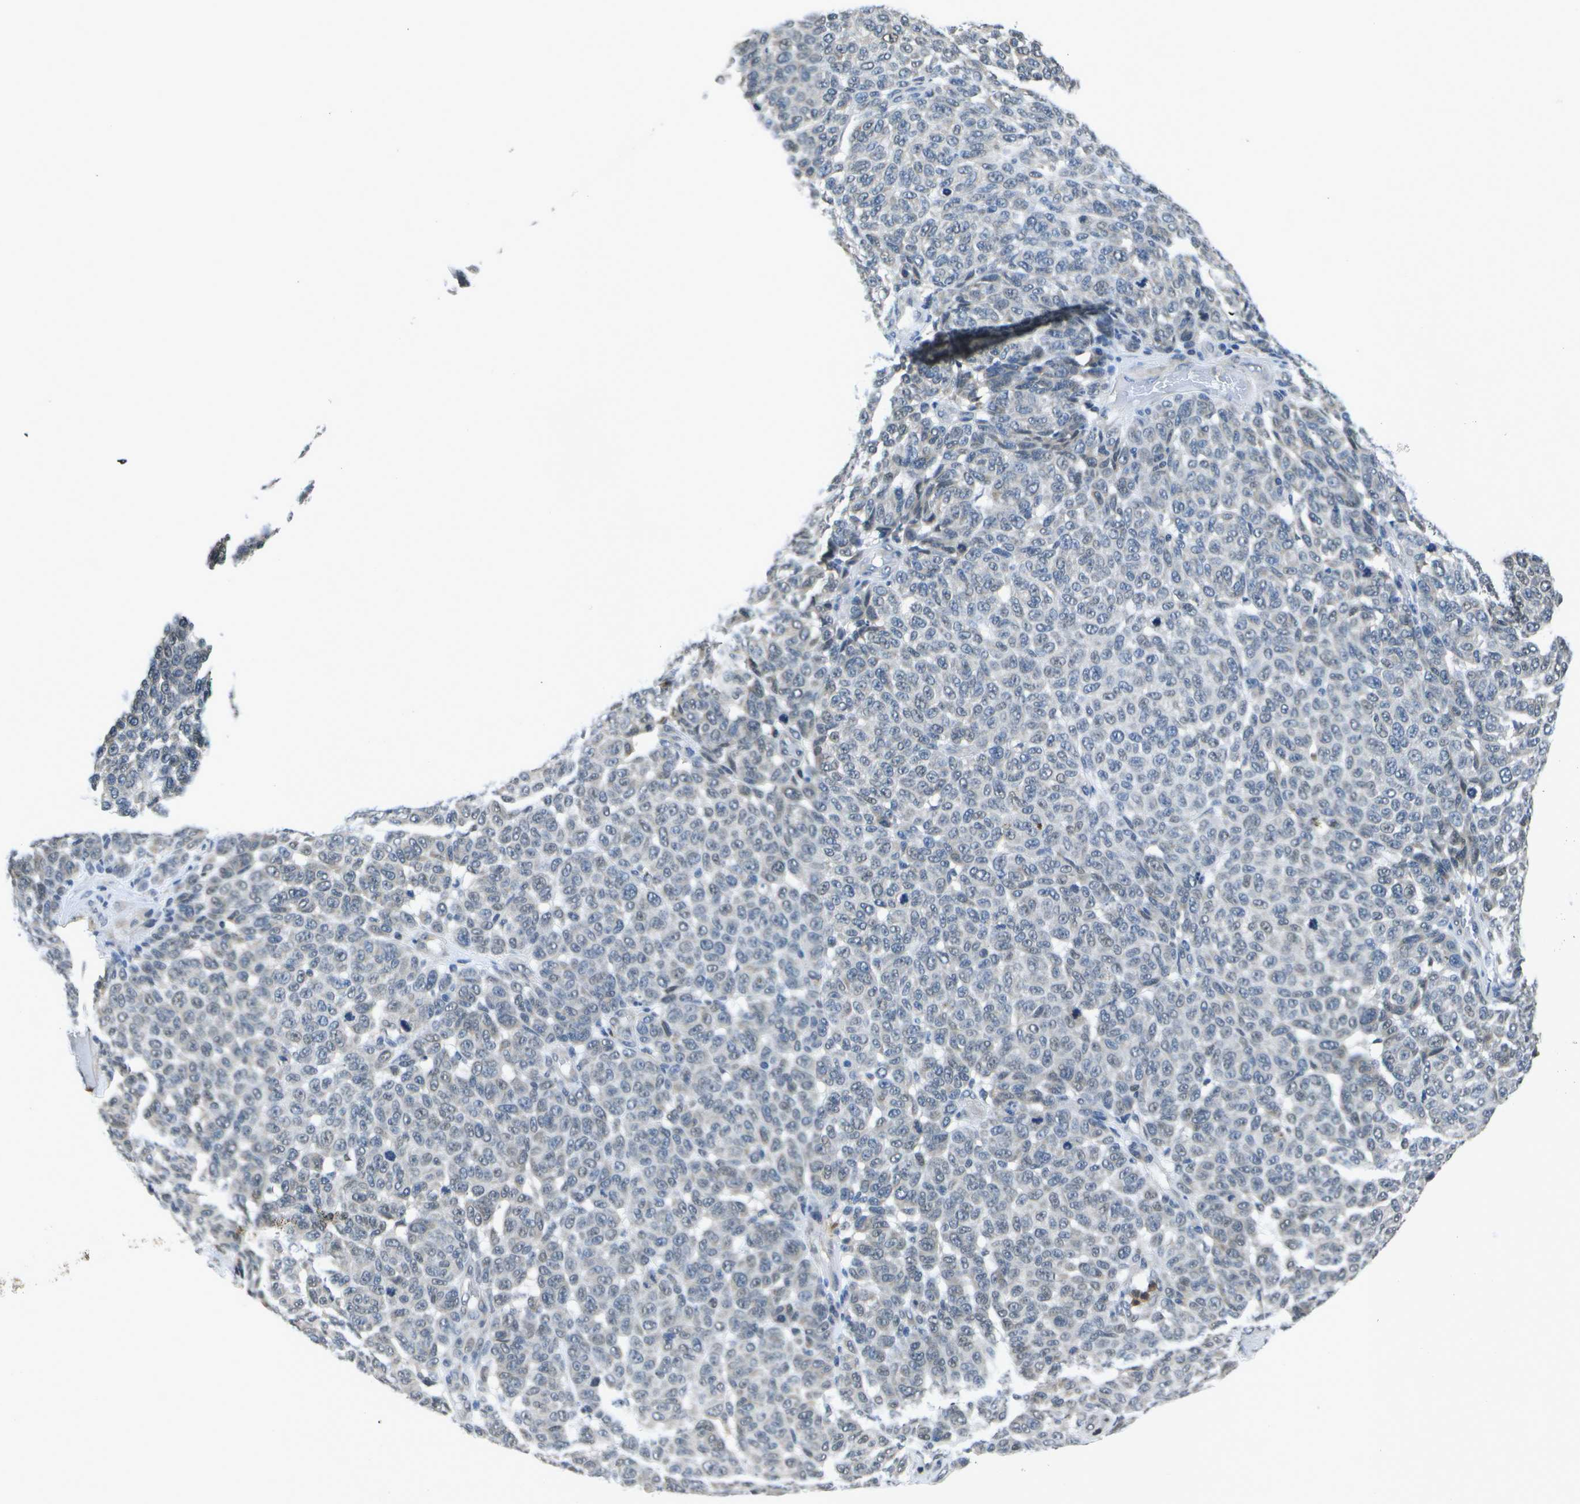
{"staining": {"intensity": "negative", "quantity": "none", "location": "none"}, "tissue": "melanoma", "cell_type": "Tumor cells", "image_type": "cancer", "snomed": [{"axis": "morphology", "description": "Malignant melanoma, NOS"}, {"axis": "topography", "description": "Skin"}], "caption": "Tumor cells are negative for protein expression in human melanoma. (DAB IHC with hematoxylin counter stain).", "gene": "DSE", "patient": {"sex": "male", "age": 59}}